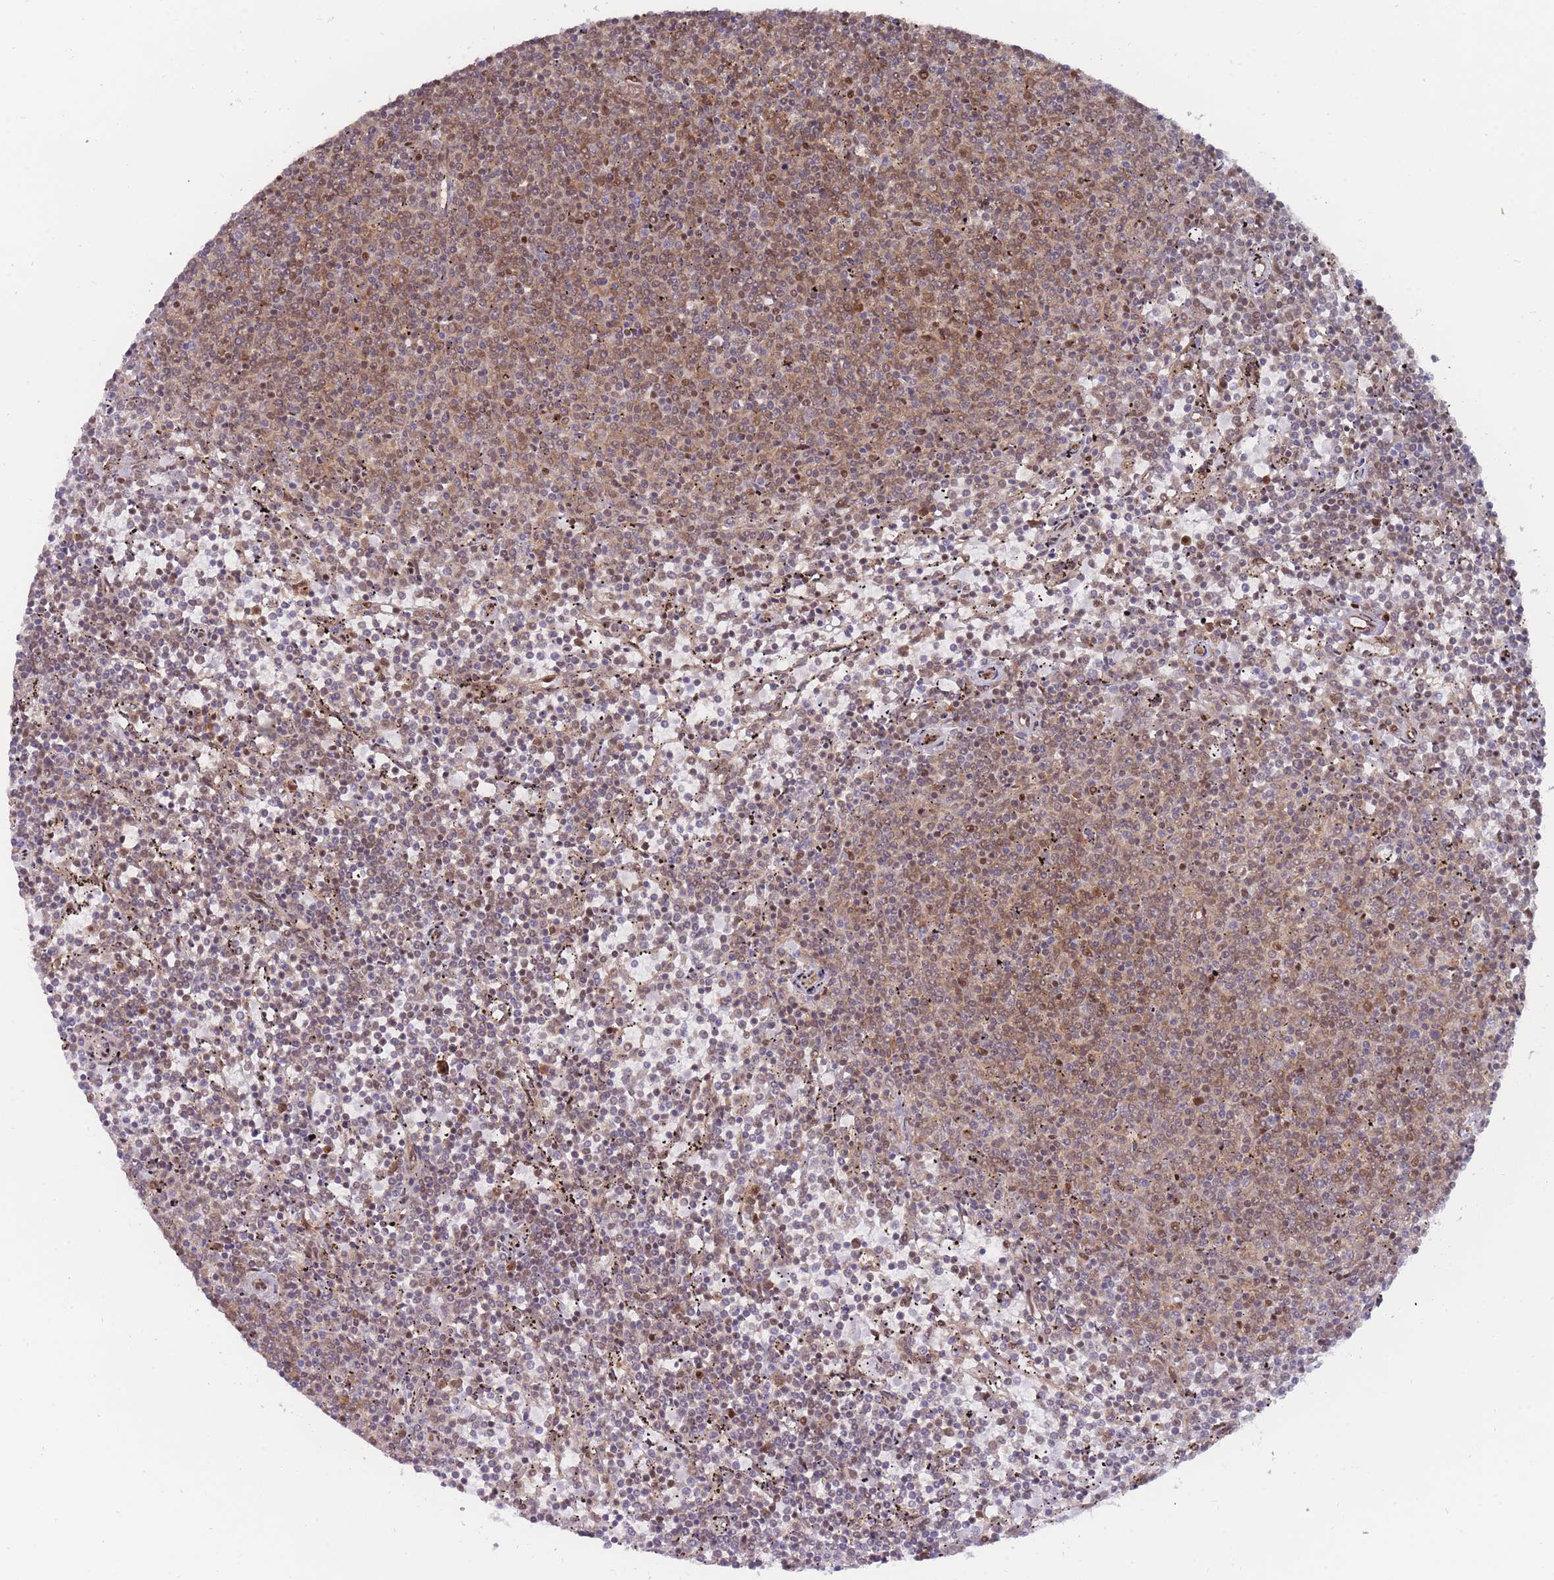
{"staining": {"intensity": "moderate", "quantity": "25%-75%", "location": "cytoplasmic/membranous,nuclear"}, "tissue": "lymphoma", "cell_type": "Tumor cells", "image_type": "cancer", "snomed": [{"axis": "morphology", "description": "Malignant lymphoma, non-Hodgkin's type, Low grade"}, {"axis": "topography", "description": "Spleen"}], "caption": "A micrograph of malignant lymphoma, non-Hodgkin's type (low-grade) stained for a protein demonstrates moderate cytoplasmic/membranous and nuclear brown staining in tumor cells.", "gene": "BOD1L1", "patient": {"sex": "female", "age": 50}}